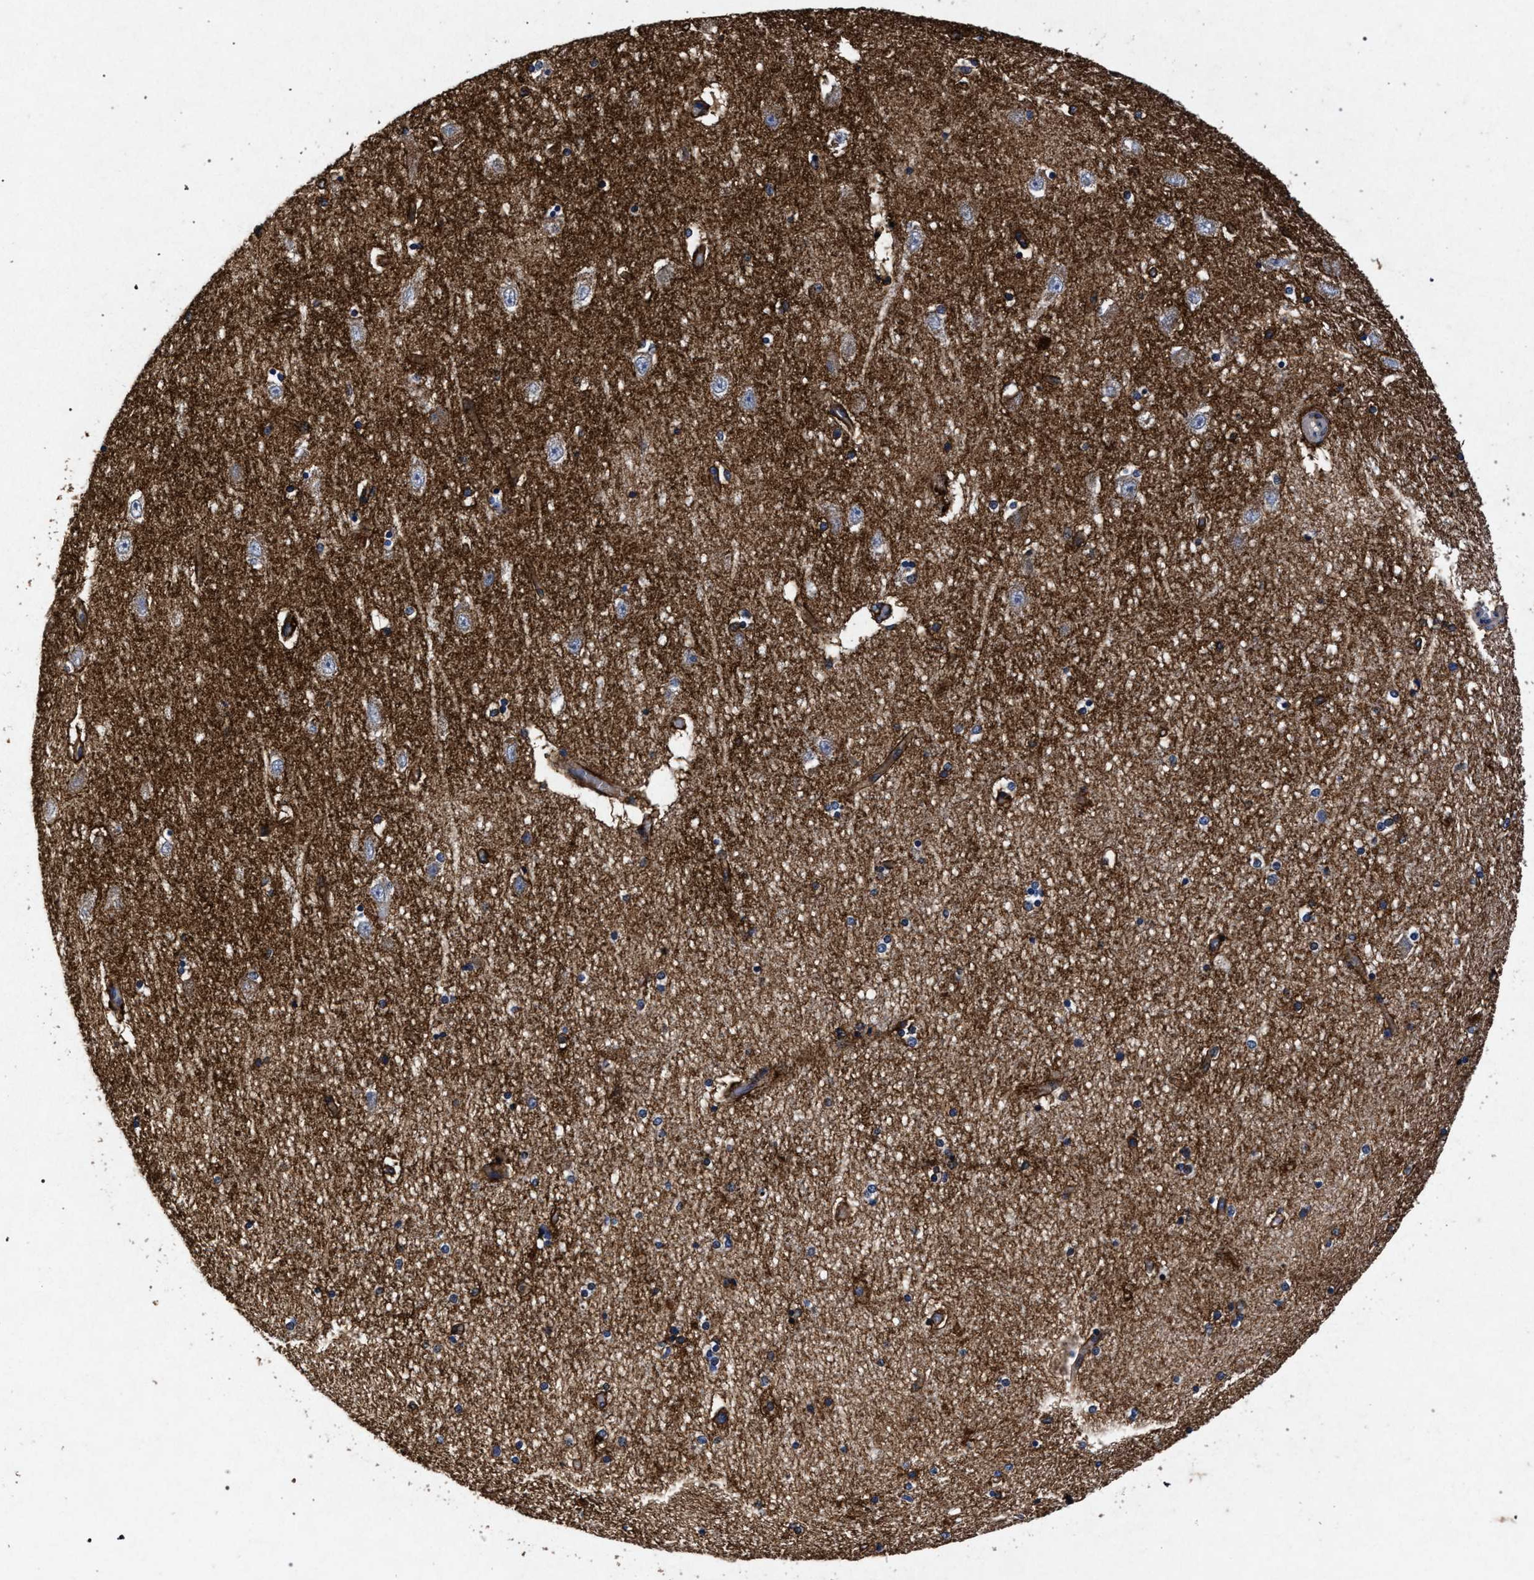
{"staining": {"intensity": "moderate", "quantity": ">75%", "location": "cytoplasmic/membranous"}, "tissue": "hippocampus", "cell_type": "Glial cells", "image_type": "normal", "snomed": [{"axis": "morphology", "description": "Normal tissue, NOS"}, {"axis": "topography", "description": "Hippocampus"}], "caption": "Immunohistochemical staining of benign human hippocampus exhibits moderate cytoplasmic/membranous protein staining in about >75% of glial cells. Nuclei are stained in blue.", "gene": "ATP1A2", "patient": {"sex": "female", "age": 54}}